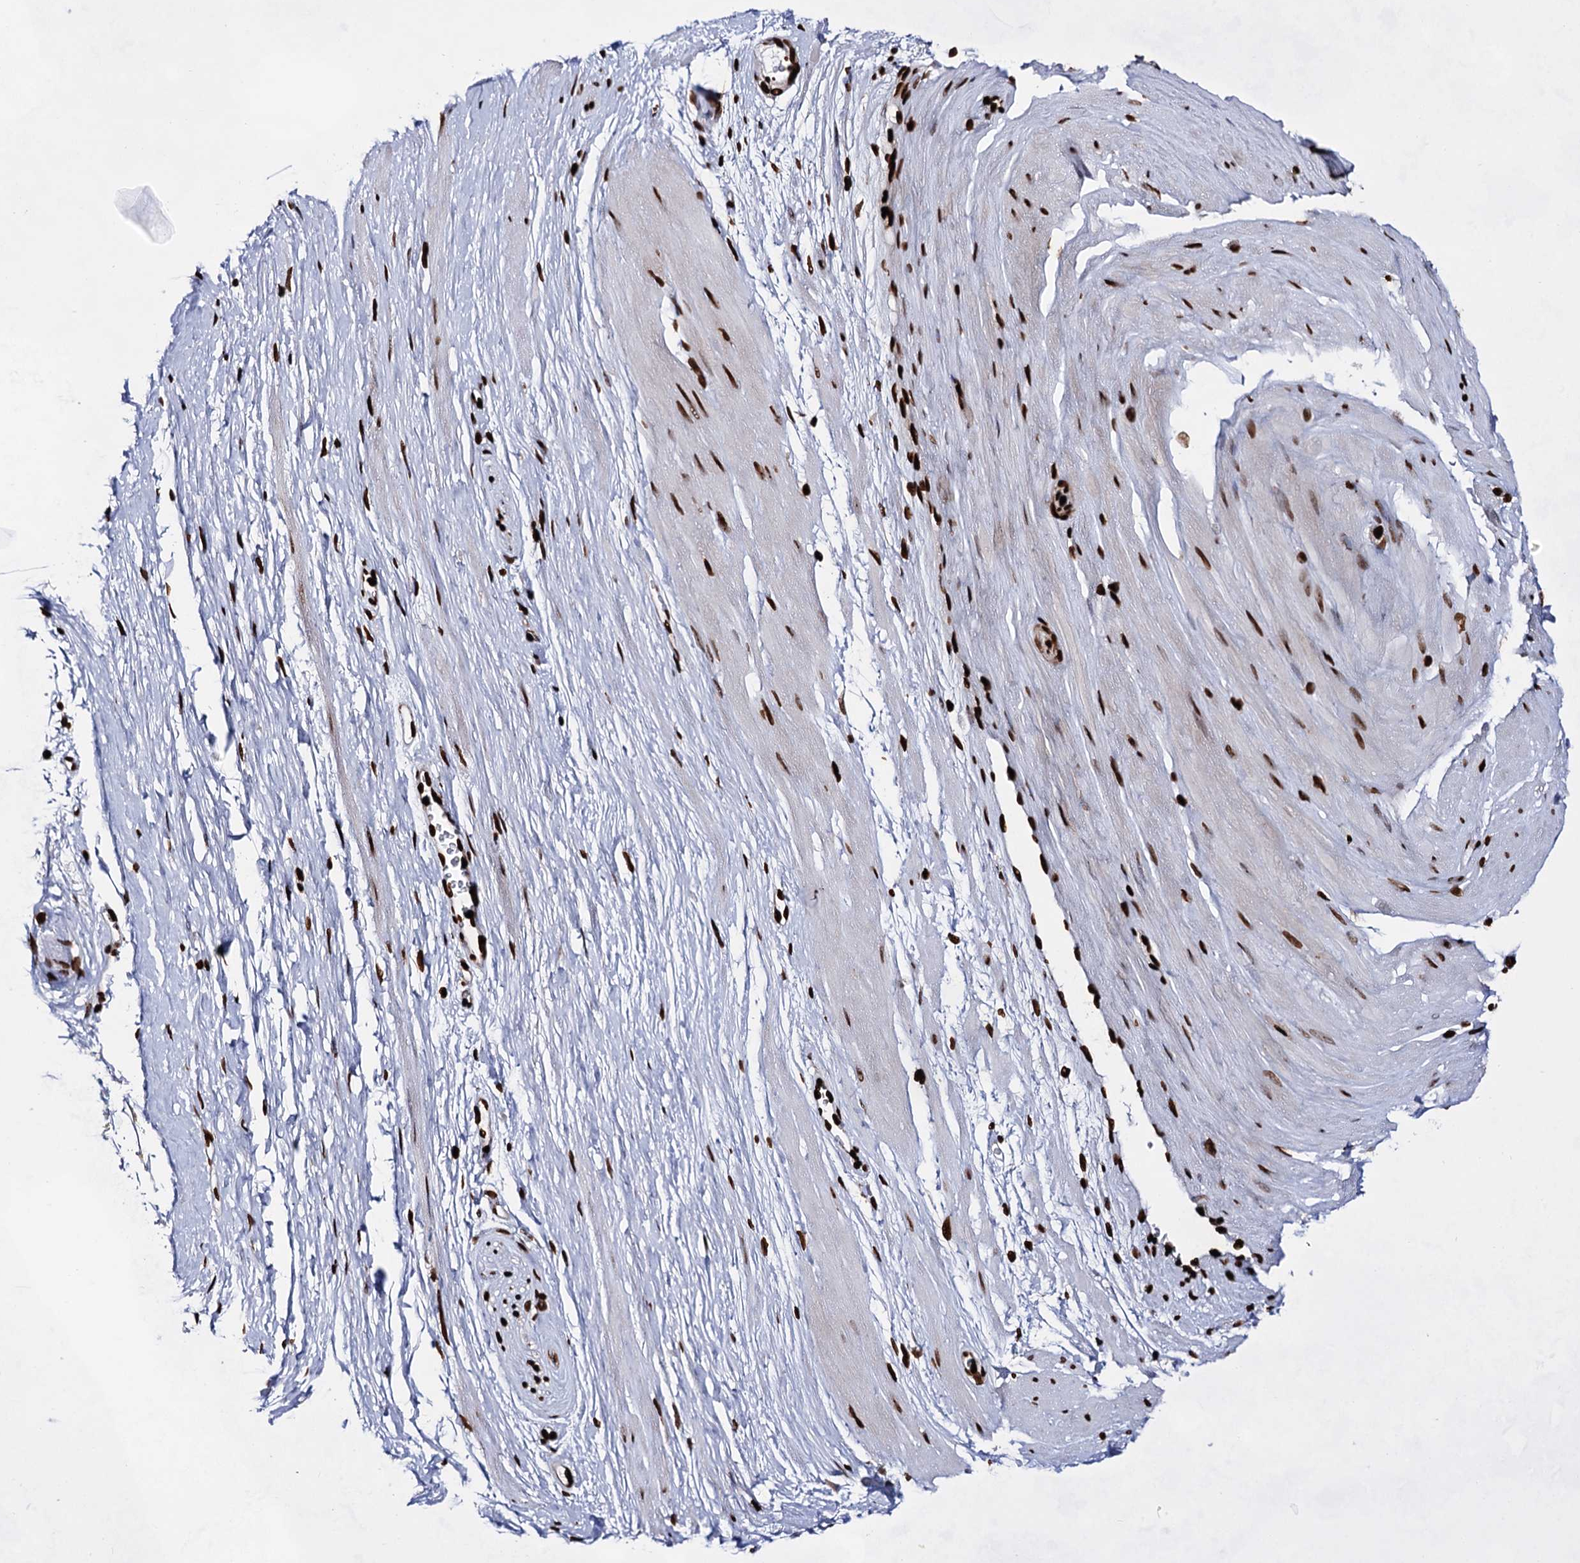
{"staining": {"intensity": "strong", "quantity": "<25%", "location": "nuclear"}, "tissue": "adipose tissue", "cell_type": "Adipocytes", "image_type": "normal", "snomed": [{"axis": "morphology", "description": "Normal tissue, NOS"}, {"axis": "morphology", "description": "Adenocarcinoma, Low grade"}, {"axis": "topography", "description": "Prostate"}, {"axis": "topography", "description": "Peripheral nerve tissue"}], "caption": "Immunohistochemistry (IHC) of unremarkable human adipose tissue demonstrates medium levels of strong nuclear staining in about <25% of adipocytes.", "gene": "HMGB2", "patient": {"sex": "male", "age": 63}}